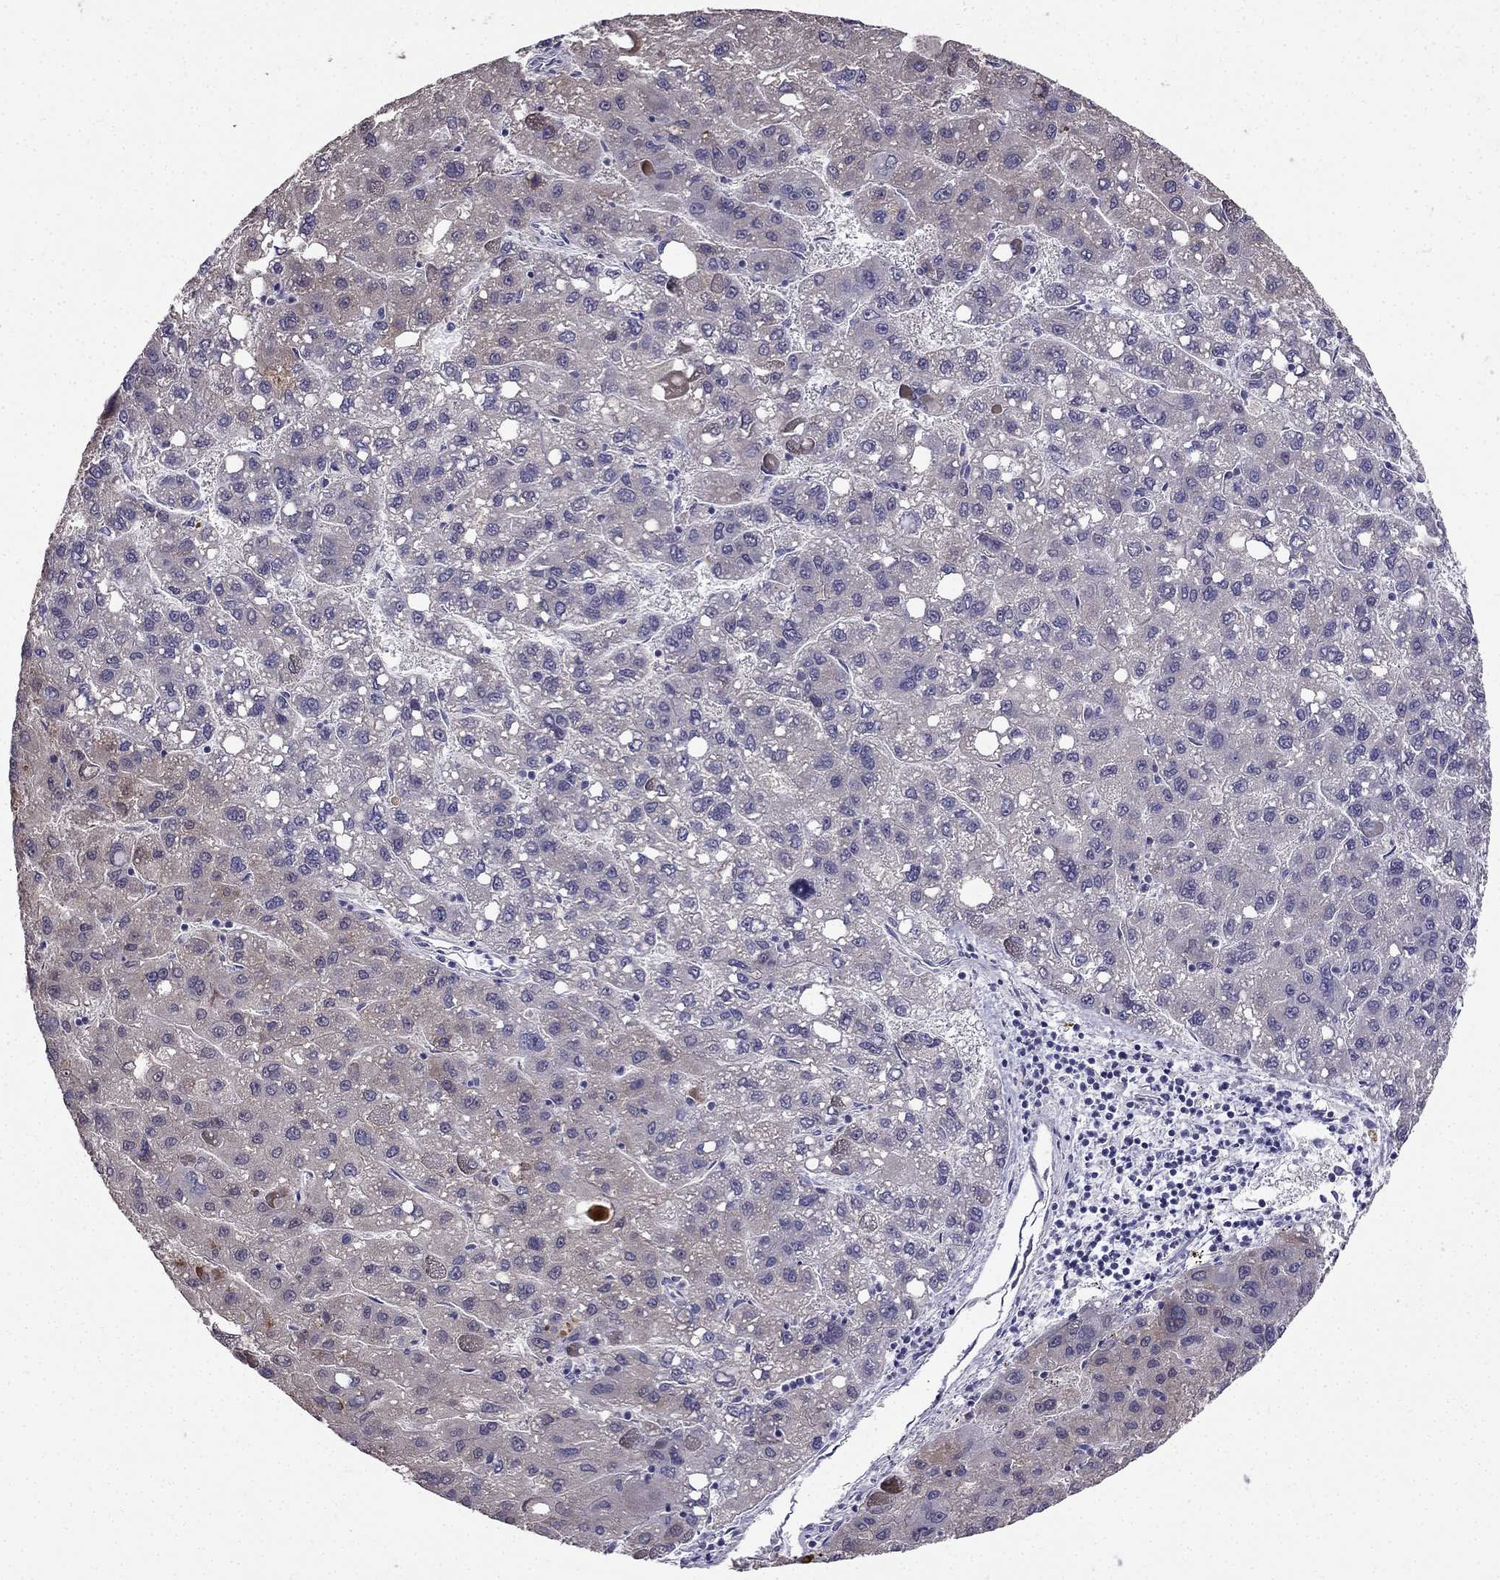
{"staining": {"intensity": "negative", "quantity": "none", "location": "none"}, "tissue": "liver cancer", "cell_type": "Tumor cells", "image_type": "cancer", "snomed": [{"axis": "morphology", "description": "Carcinoma, Hepatocellular, NOS"}, {"axis": "topography", "description": "Liver"}], "caption": "An image of human hepatocellular carcinoma (liver) is negative for staining in tumor cells.", "gene": "AS3MT", "patient": {"sex": "female", "age": 82}}